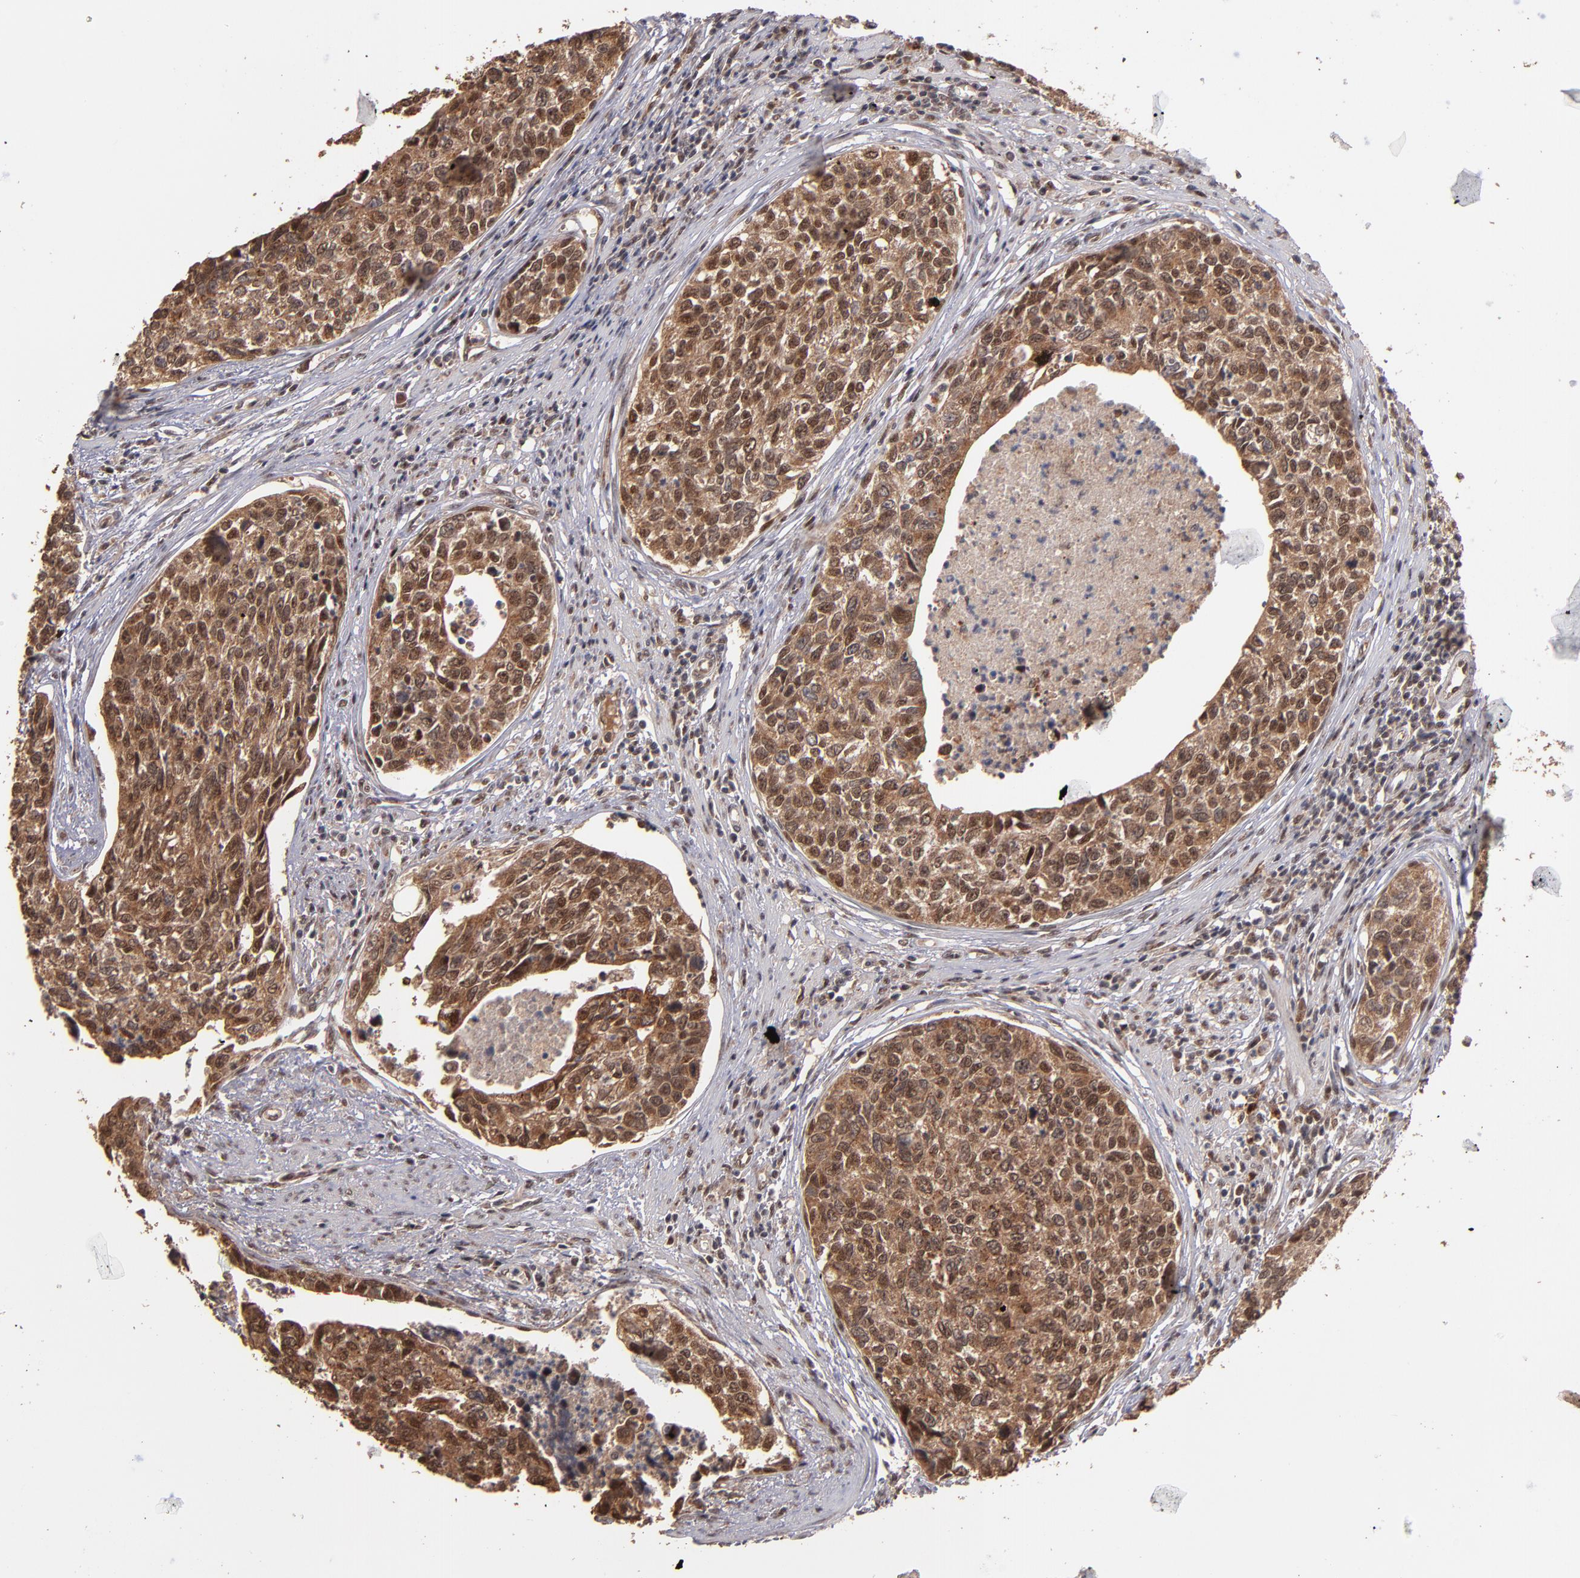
{"staining": {"intensity": "moderate", "quantity": ">75%", "location": "cytoplasmic/membranous,nuclear"}, "tissue": "urothelial cancer", "cell_type": "Tumor cells", "image_type": "cancer", "snomed": [{"axis": "morphology", "description": "Urothelial carcinoma, High grade"}, {"axis": "topography", "description": "Urinary bladder"}], "caption": "Human urothelial carcinoma (high-grade) stained for a protein (brown) exhibits moderate cytoplasmic/membranous and nuclear positive expression in about >75% of tumor cells.", "gene": "EAPP", "patient": {"sex": "male", "age": 81}}